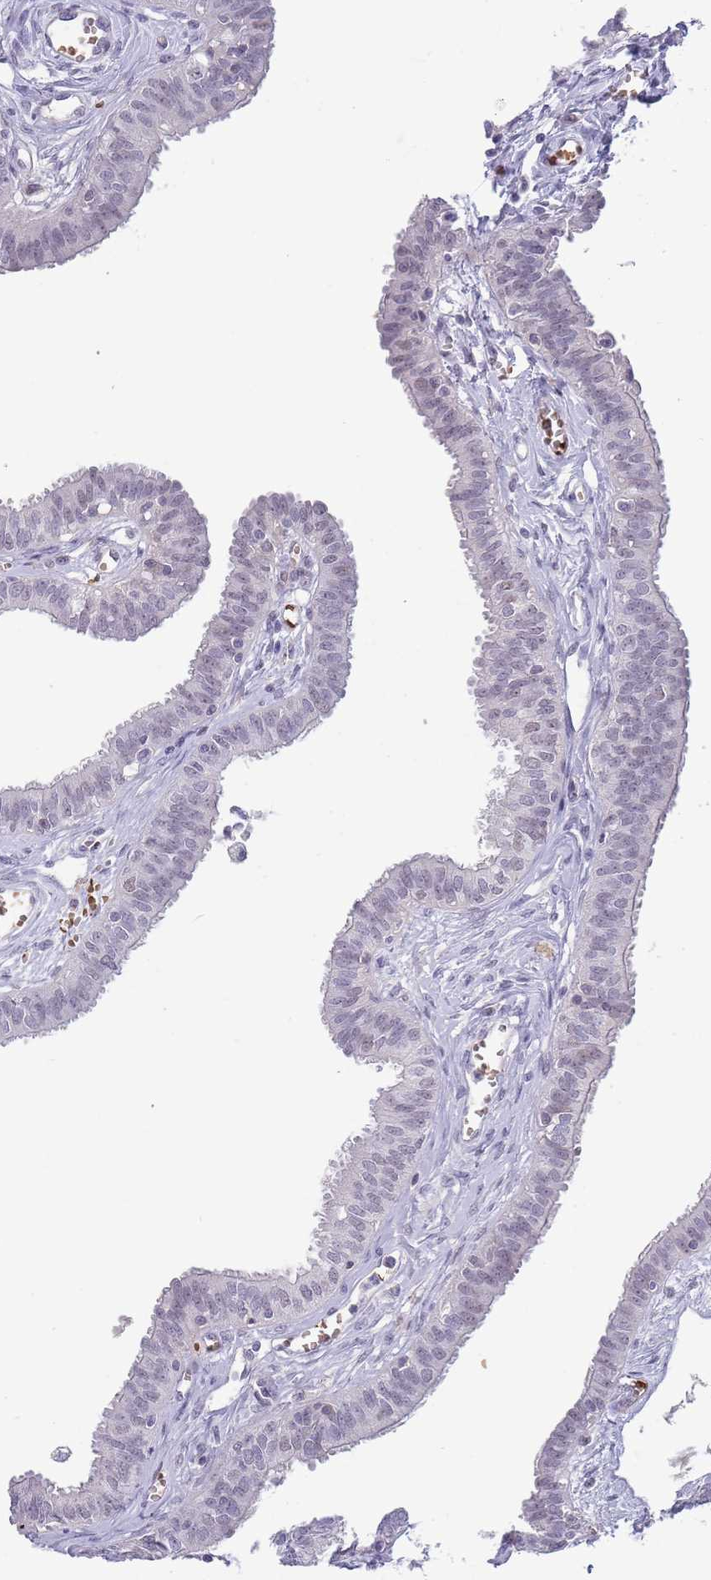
{"staining": {"intensity": "moderate", "quantity": "<25%", "location": "cytoplasmic/membranous"}, "tissue": "fallopian tube", "cell_type": "Glandular cells", "image_type": "normal", "snomed": [{"axis": "morphology", "description": "Normal tissue, NOS"}, {"axis": "morphology", "description": "Carcinoma, NOS"}, {"axis": "topography", "description": "Fallopian tube"}, {"axis": "topography", "description": "Ovary"}], "caption": "Moderate cytoplasmic/membranous staining for a protein is identified in about <25% of glandular cells of normal fallopian tube using immunohistochemistry.", "gene": "LYPD6B", "patient": {"sex": "female", "age": 59}}